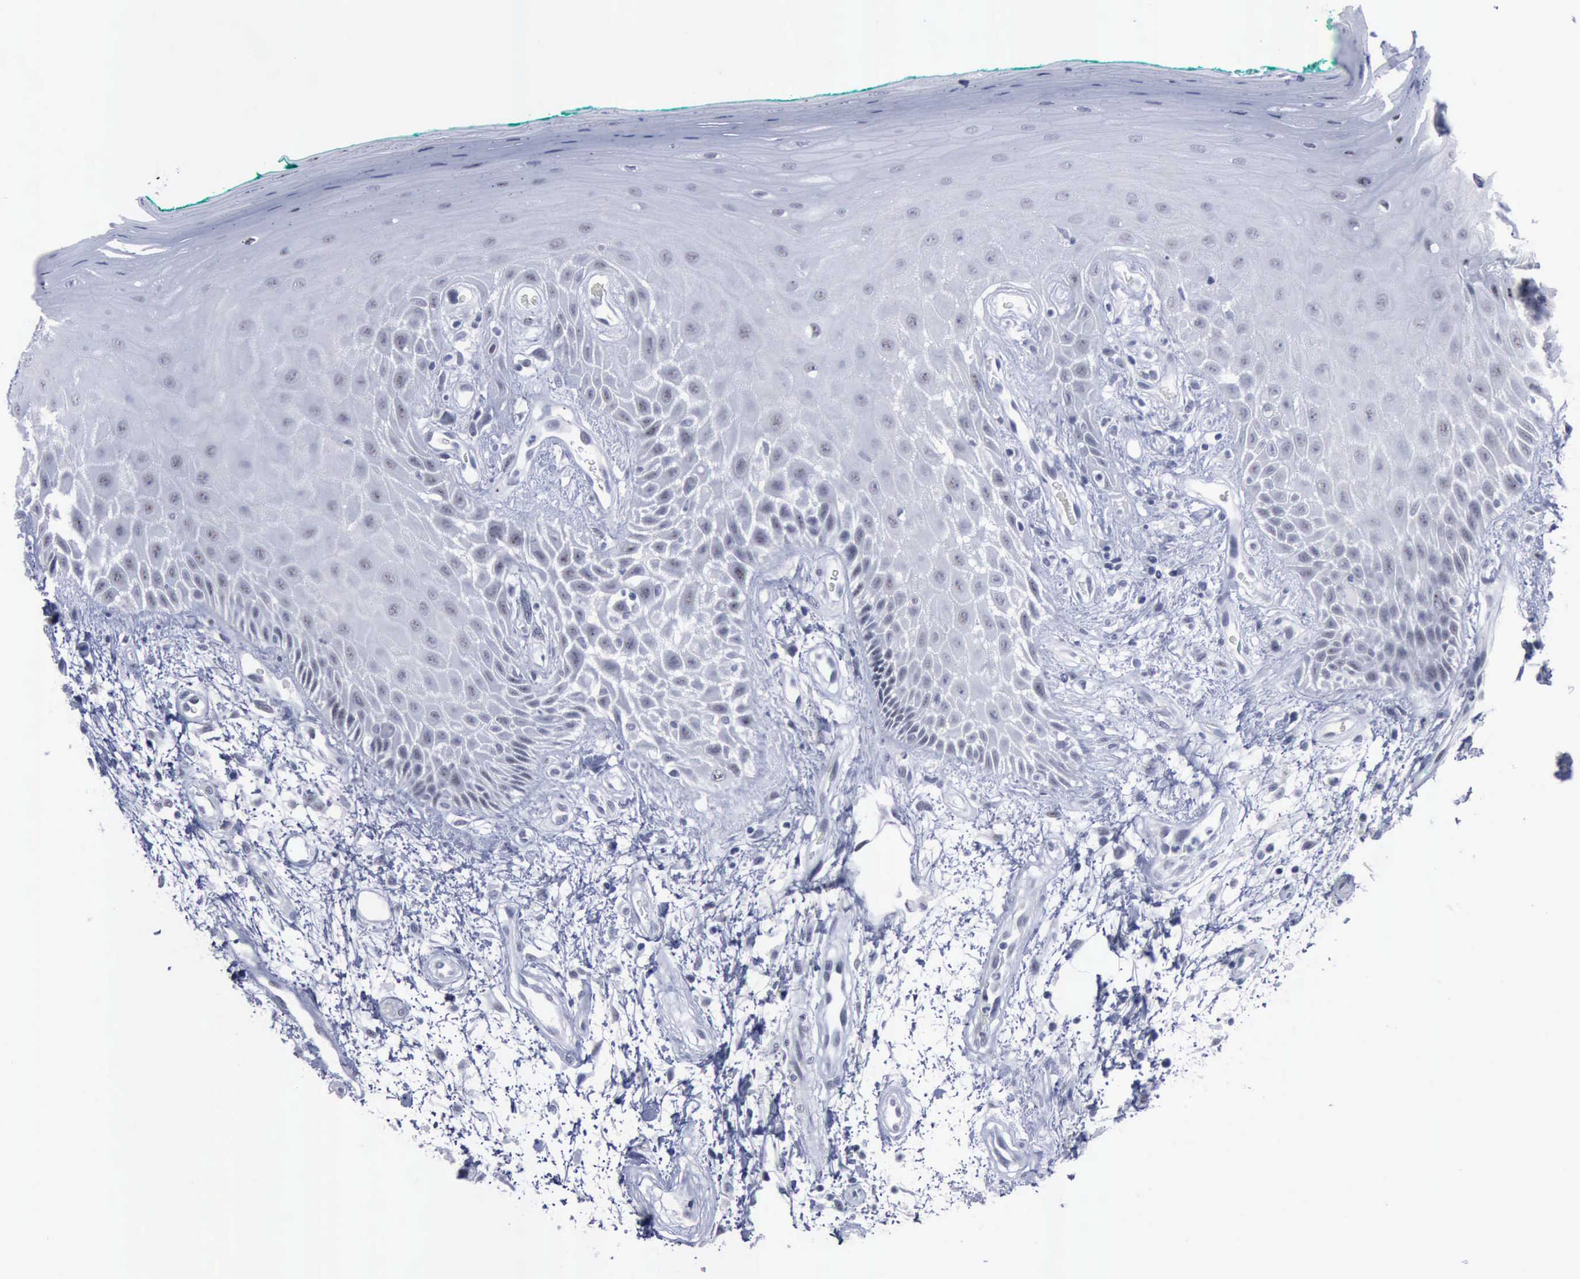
{"staining": {"intensity": "negative", "quantity": "none", "location": "none"}, "tissue": "oral mucosa", "cell_type": "Squamous epithelial cells", "image_type": "normal", "snomed": [{"axis": "morphology", "description": "Normal tissue, NOS"}, {"axis": "morphology", "description": "Squamous cell carcinoma, NOS"}, {"axis": "topography", "description": "Skeletal muscle"}, {"axis": "topography", "description": "Oral tissue"}, {"axis": "topography", "description": "Head-Neck"}], "caption": "This histopathology image is of unremarkable oral mucosa stained with immunohistochemistry to label a protein in brown with the nuclei are counter-stained blue. There is no staining in squamous epithelial cells.", "gene": "BRD1", "patient": {"sex": "female", "age": 84}}